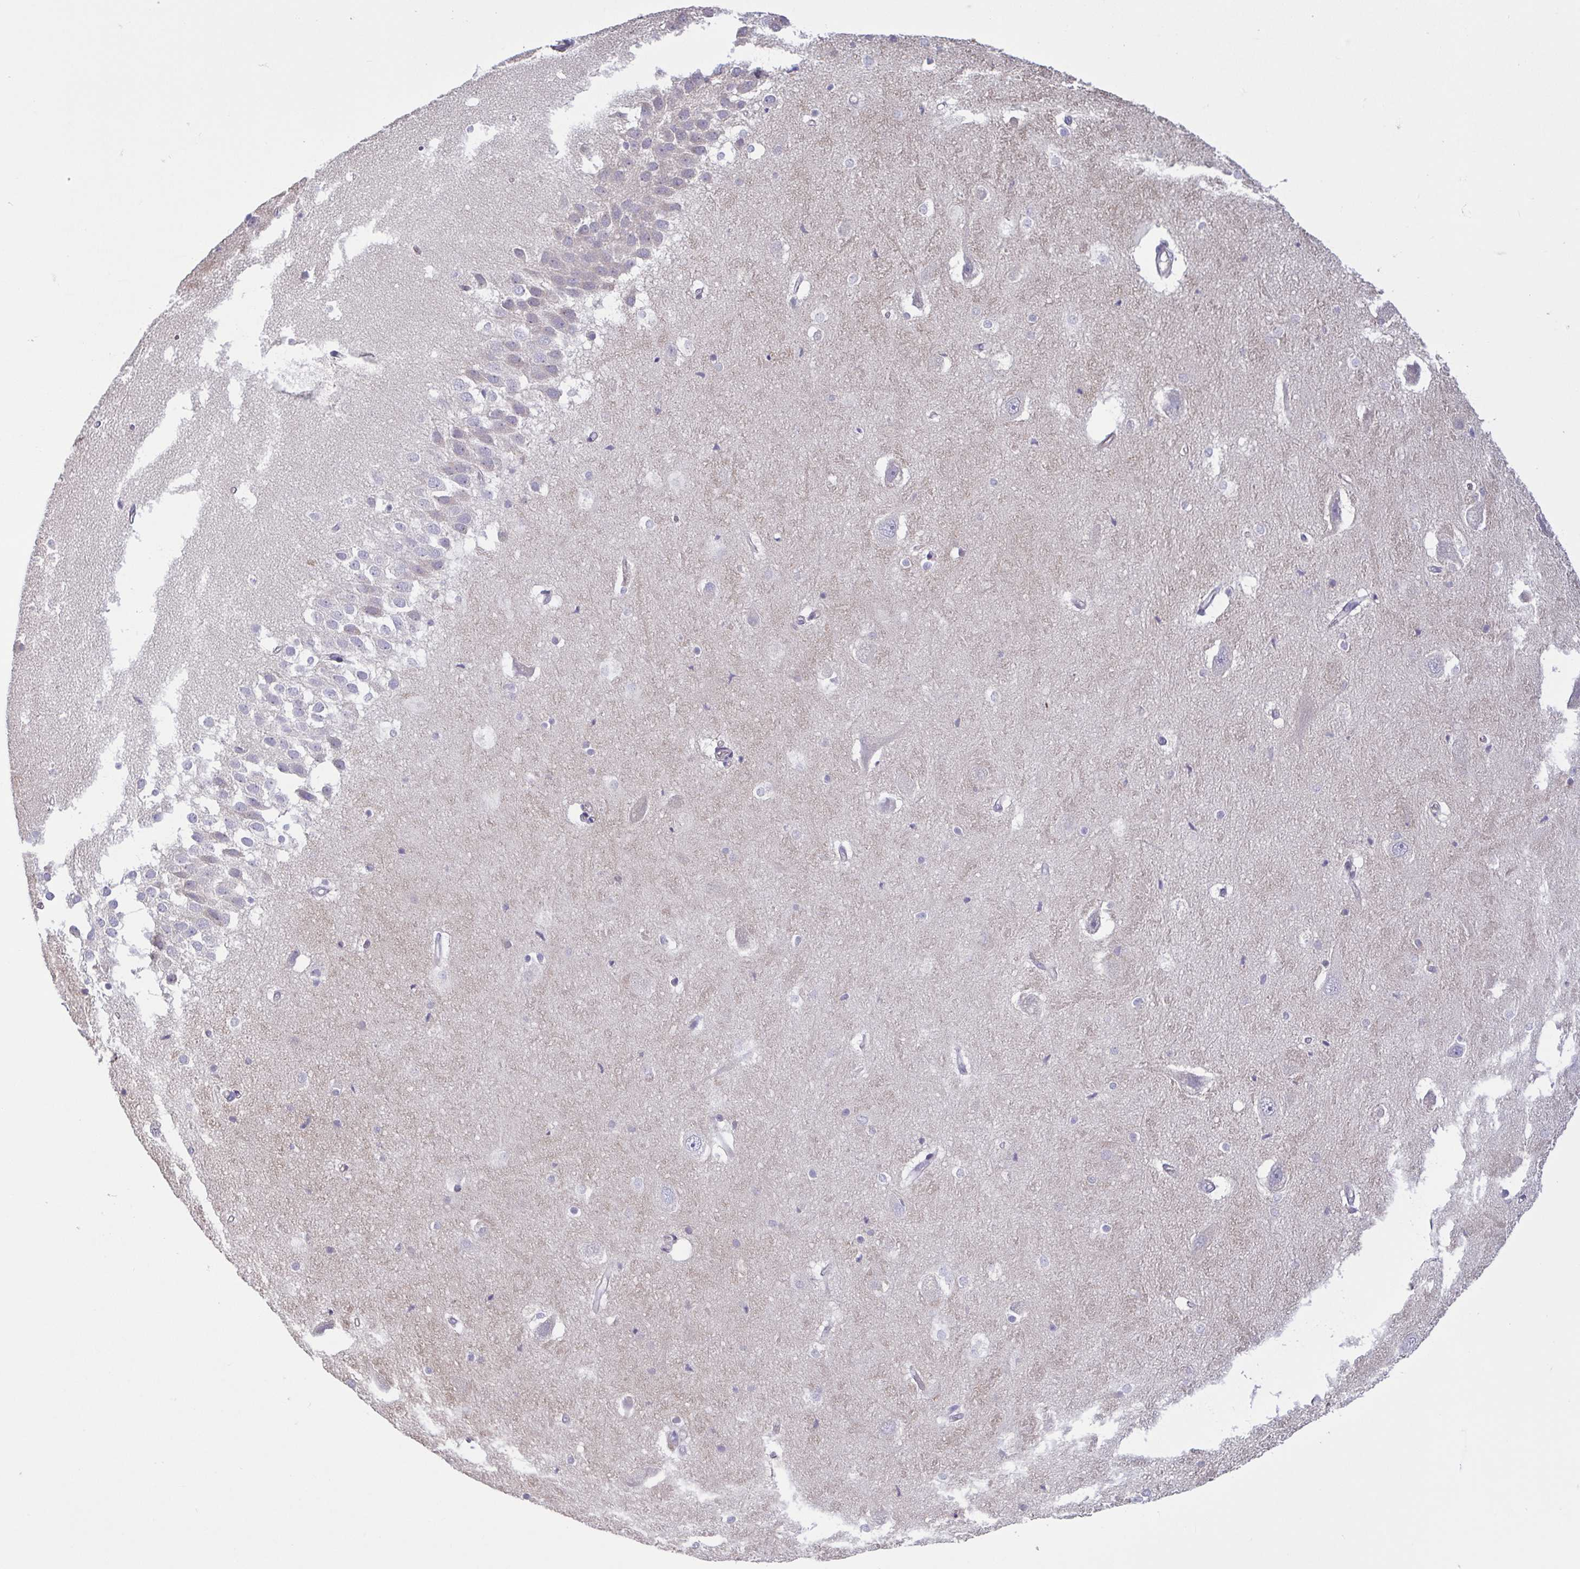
{"staining": {"intensity": "negative", "quantity": "none", "location": "none"}, "tissue": "hippocampus", "cell_type": "Glial cells", "image_type": "normal", "snomed": [{"axis": "morphology", "description": "Normal tissue, NOS"}, {"axis": "topography", "description": "Hippocampus"}], "caption": "This histopathology image is of benign hippocampus stained with immunohistochemistry (IHC) to label a protein in brown with the nuclei are counter-stained blue. There is no staining in glial cells. (Stains: DAB (3,3'-diaminobenzidine) IHC with hematoxylin counter stain, Microscopy: brightfield microscopy at high magnification).", "gene": "OSBPL7", "patient": {"sex": "male", "age": 26}}